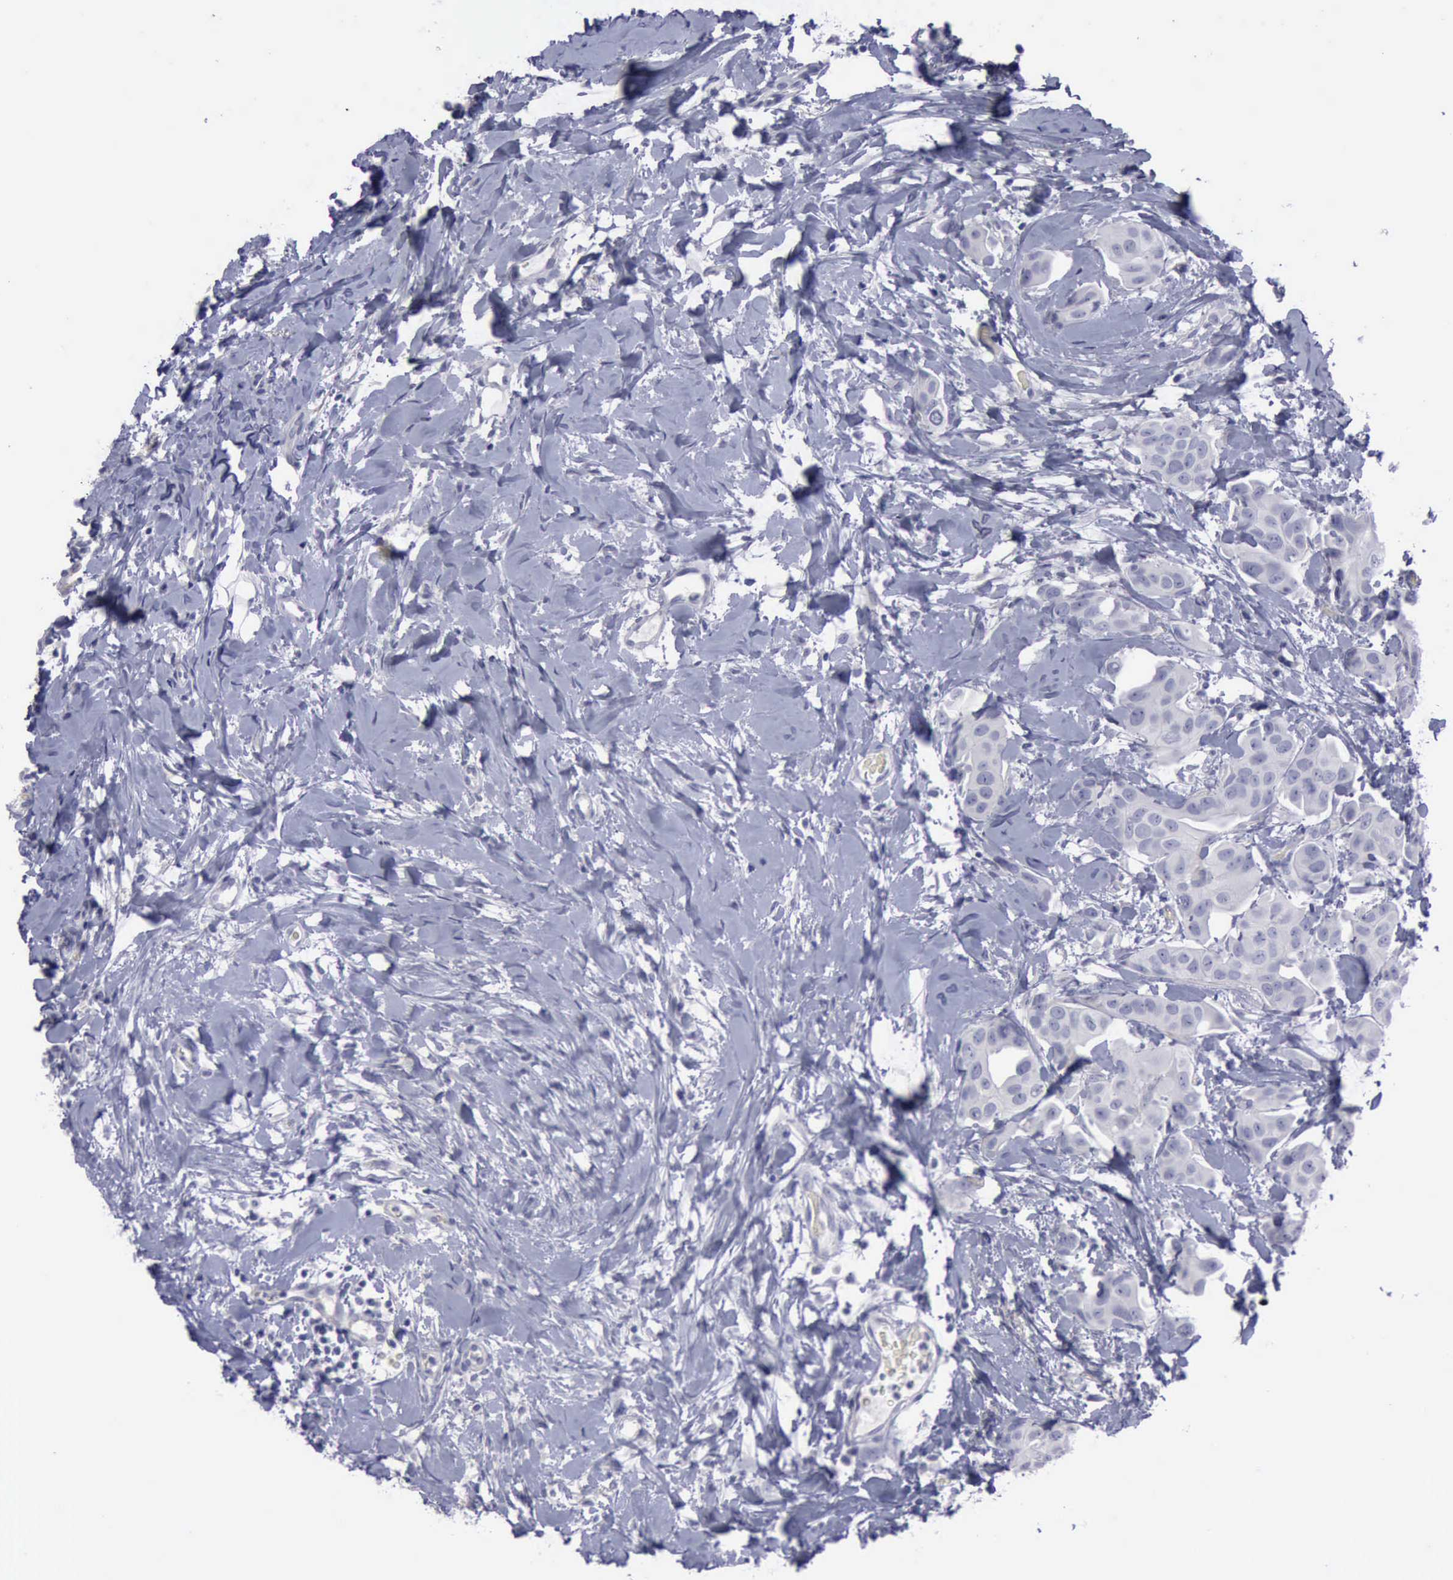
{"staining": {"intensity": "negative", "quantity": "none", "location": "none"}, "tissue": "breast cancer", "cell_type": "Tumor cells", "image_type": "cancer", "snomed": [{"axis": "morphology", "description": "Duct carcinoma"}, {"axis": "topography", "description": "Breast"}], "caption": "IHC image of human invasive ductal carcinoma (breast) stained for a protein (brown), which displays no positivity in tumor cells.", "gene": "CDH2", "patient": {"sex": "female", "age": 40}}